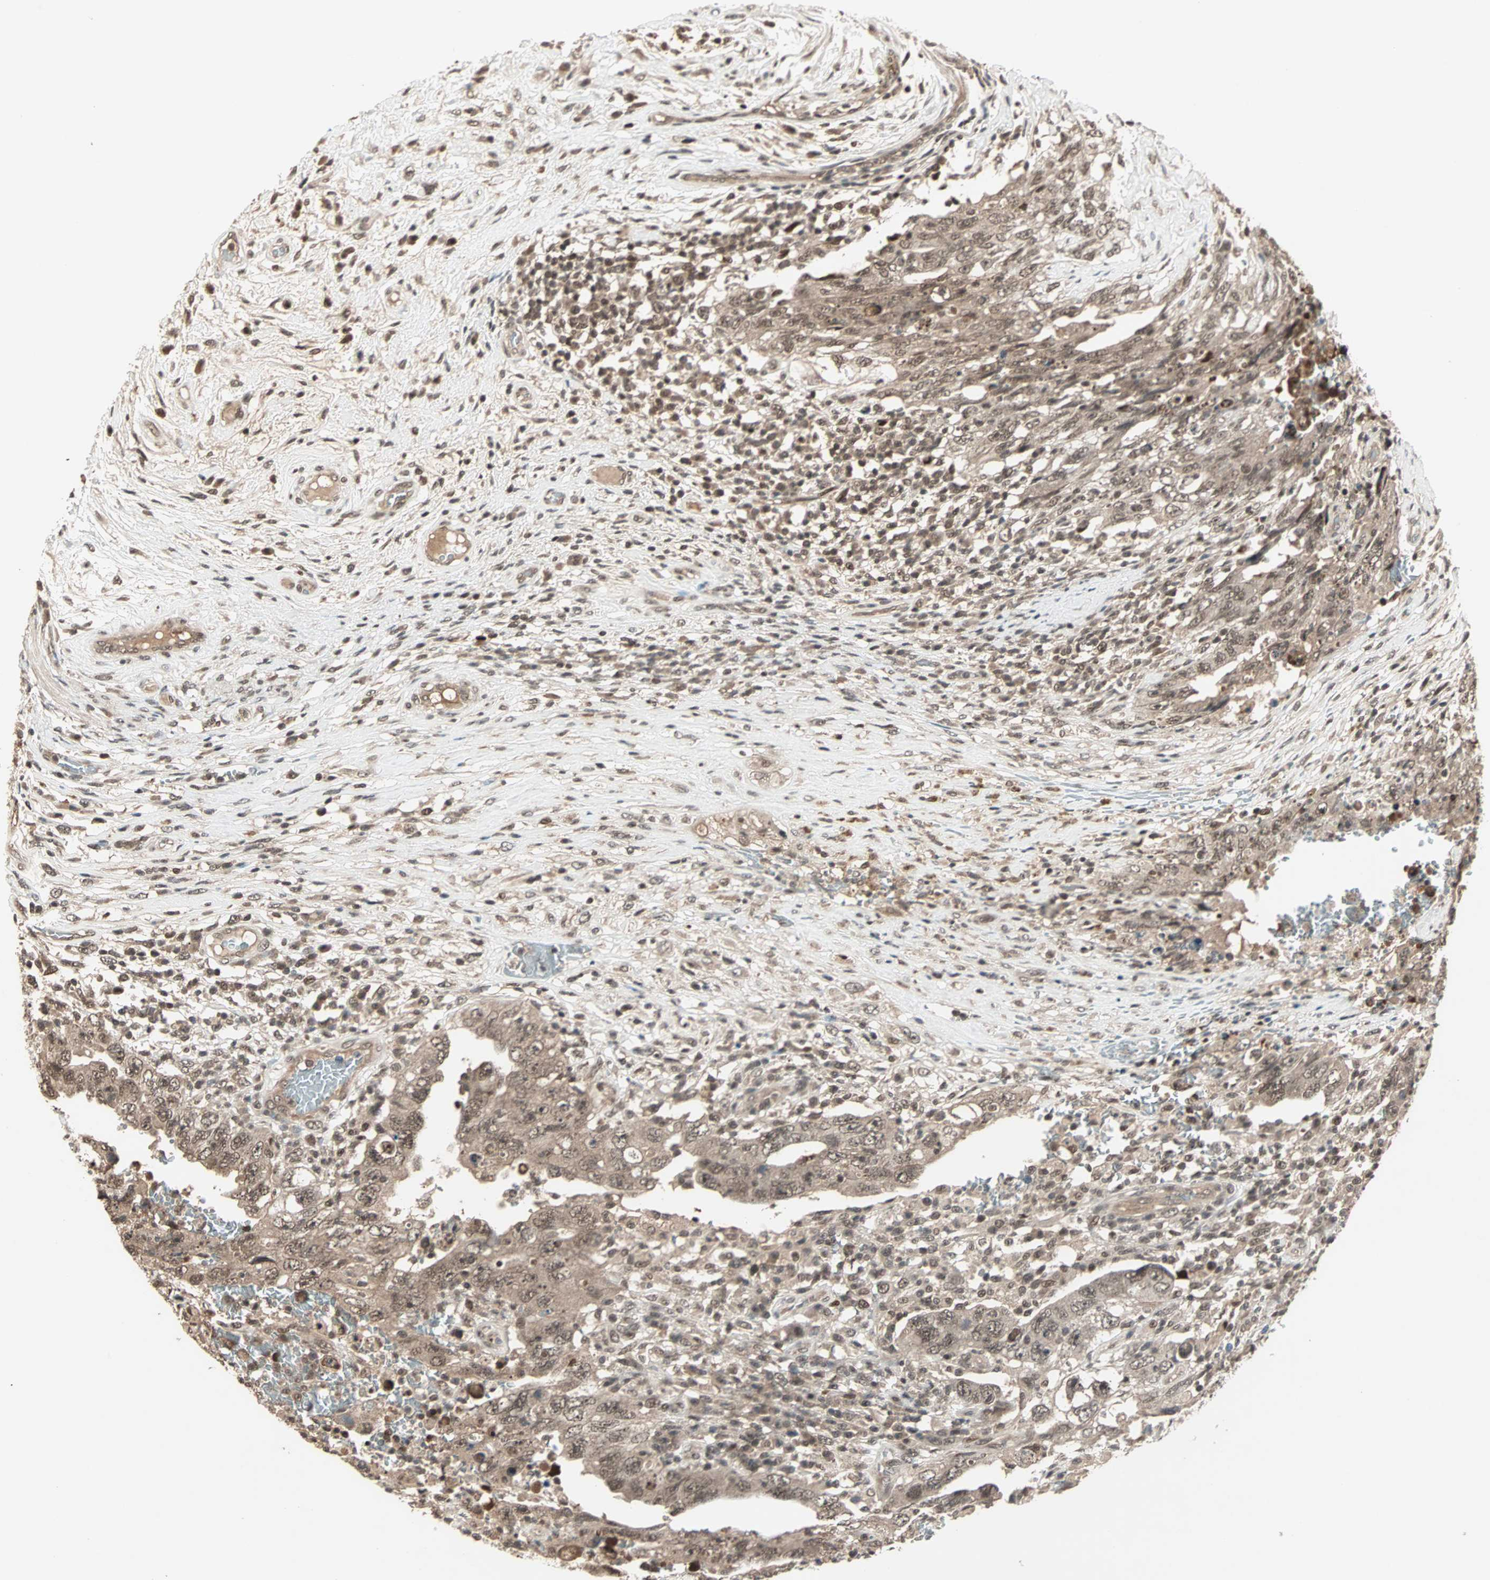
{"staining": {"intensity": "weak", "quantity": ">75%", "location": "cytoplasmic/membranous,nuclear"}, "tissue": "testis cancer", "cell_type": "Tumor cells", "image_type": "cancer", "snomed": [{"axis": "morphology", "description": "Carcinoma, Embryonal, NOS"}, {"axis": "topography", "description": "Testis"}], "caption": "This is an image of immunohistochemistry staining of embryonal carcinoma (testis), which shows weak staining in the cytoplasmic/membranous and nuclear of tumor cells.", "gene": "ZNF701", "patient": {"sex": "male", "age": 26}}